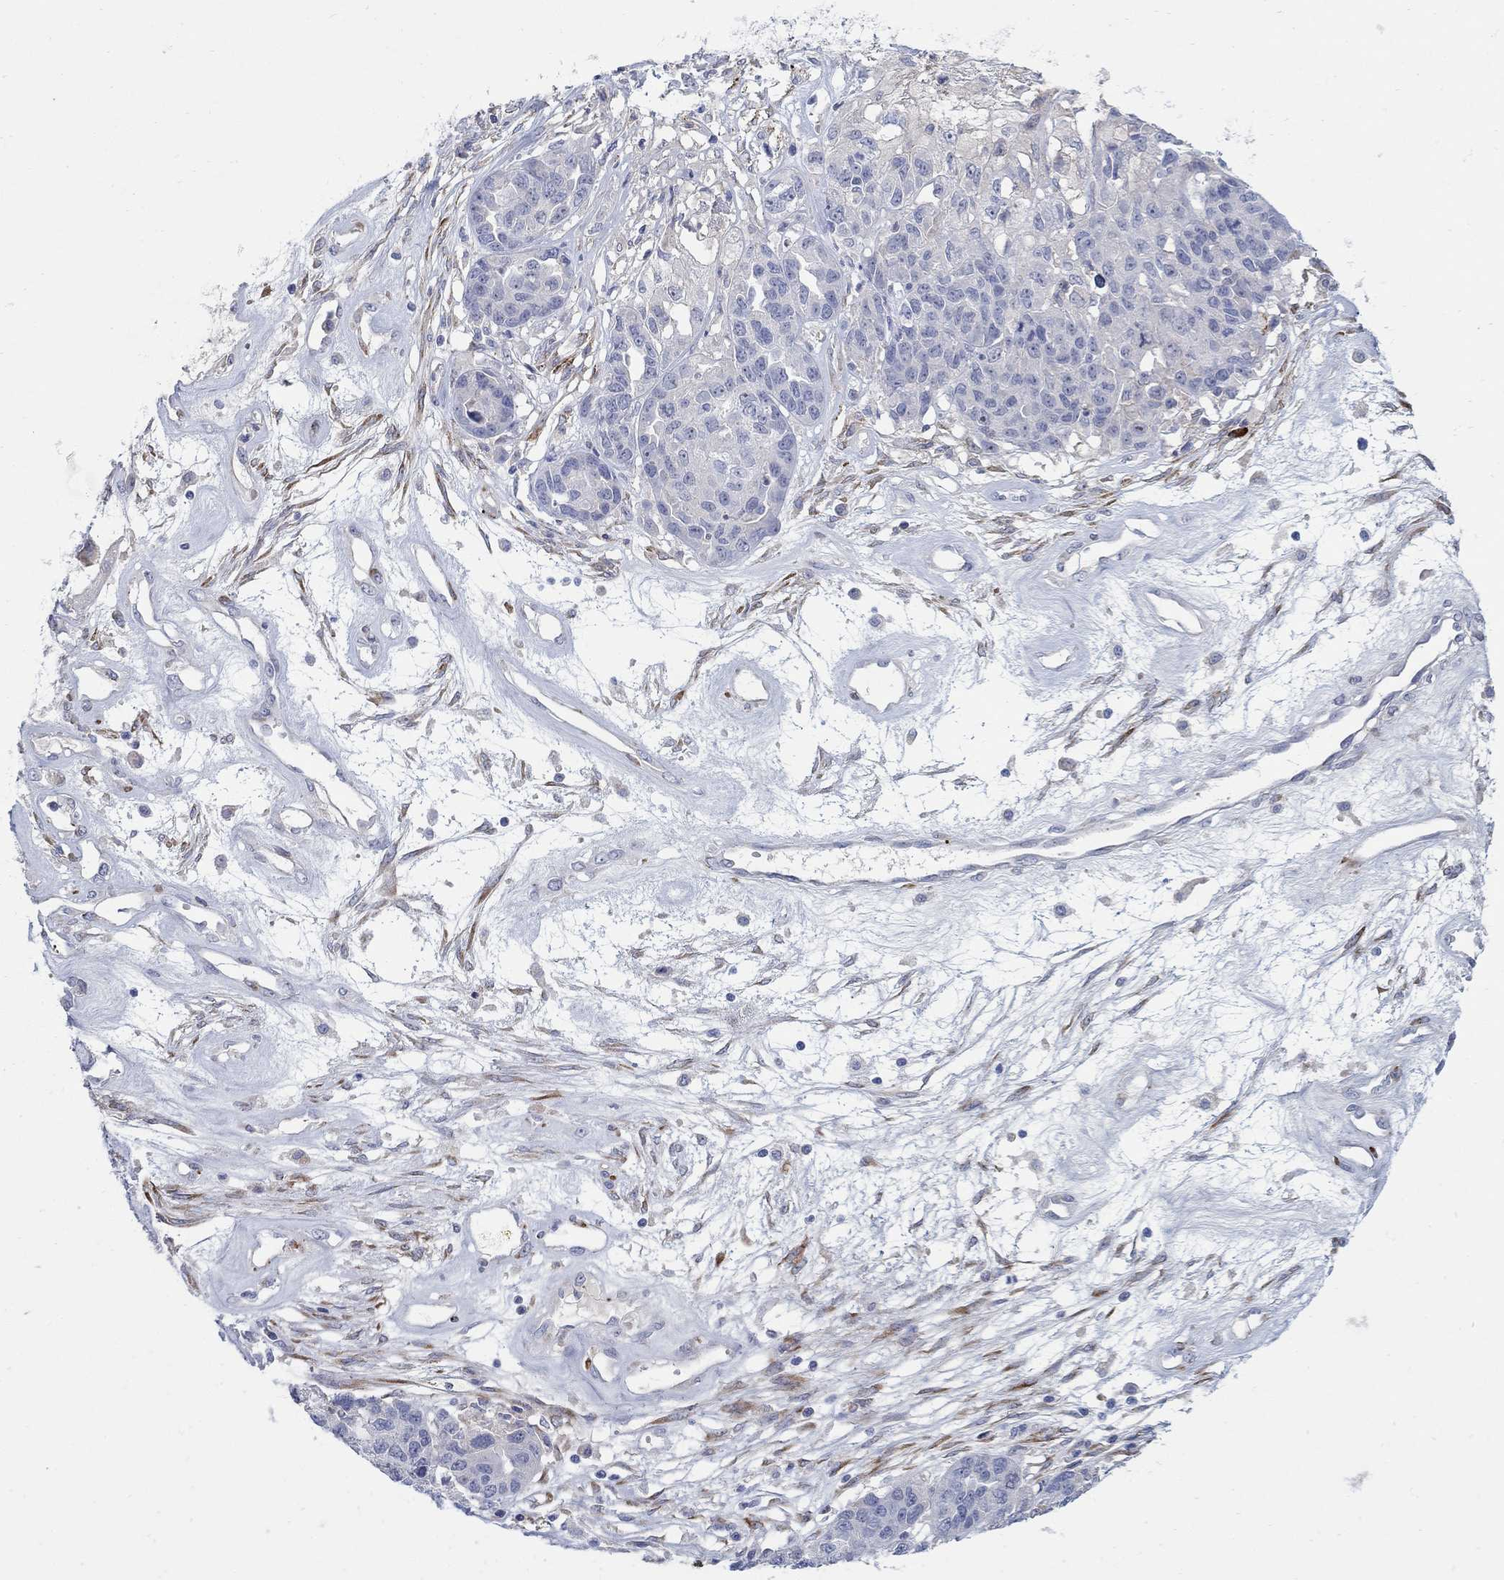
{"staining": {"intensity": "negative", "quantity": "none", "location": "none"}, "tissue": "ovarian cancer", "cell_type": "Tumor cells", "image_type": "cancer", "snomed": [{"axis": "morphology", "description": "Cystadenocarcinoma, serous, NOS"}, {"axis": "topography", "description": "Ovary"}], "caption": "This histopathology image is of ovarian cancer stained with IHC to label a protein in brown with the nuclei are counter-stained blue. There is no staining in tumor cells.", "gene": "REEP2", "patient": {"sex": "female", "age": 87}}